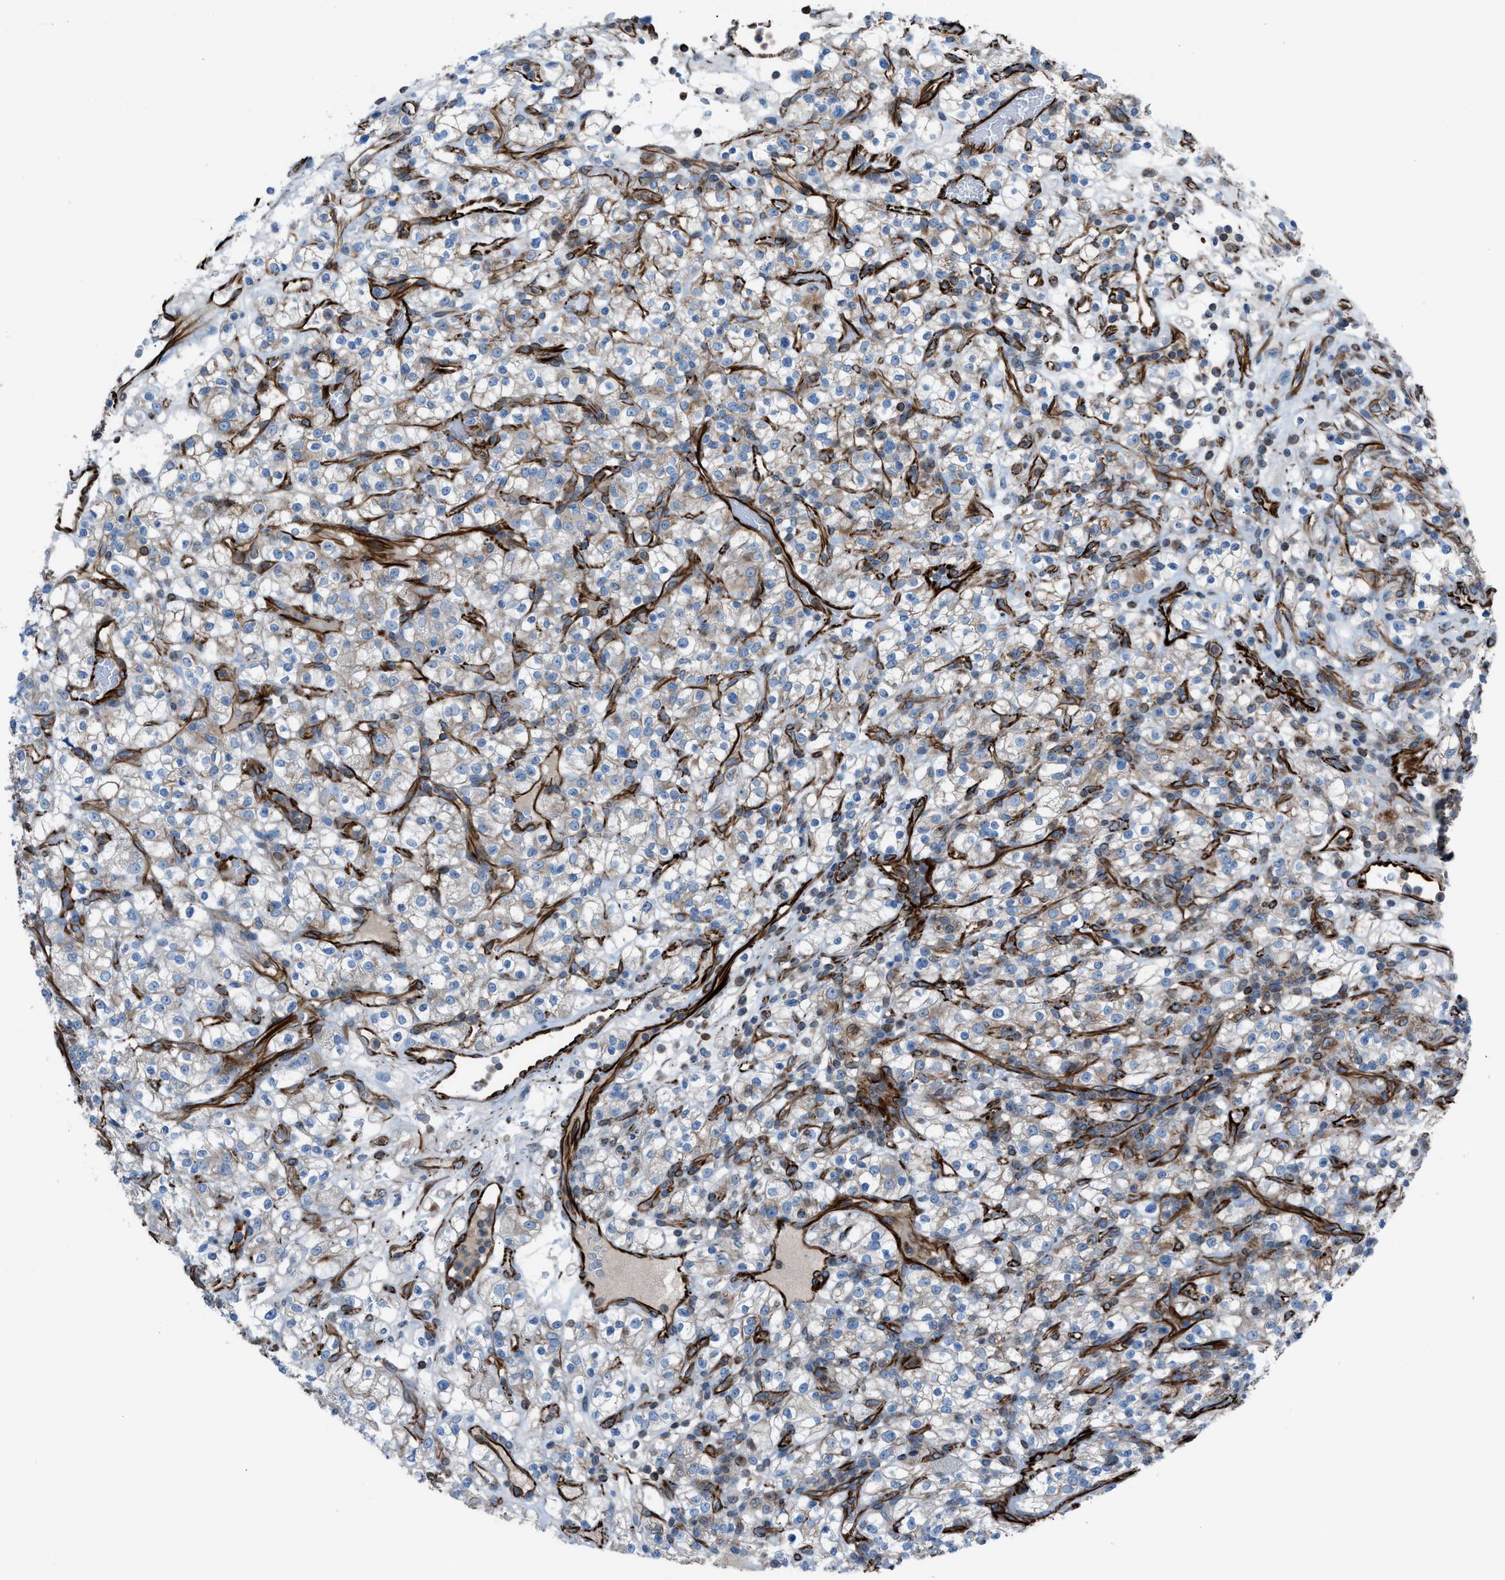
{"staining": {"intensity": "moderate", "quantity": "25%-75%", "location": "cytoplasmic/membranous"}, "tissue": "renal cancer", "cell_type": "Tumor cells", "image_type": "cancer", "snomed": [{"axis": "morphology", "description": "Normal tissue, NOS"}, {"axis": "morphology", "description": "Adenocarcinoma, NOS"}, {"axis": "topography", "description": "Kidney"}], "caption": "Renal cancer (adenocarcinoma) tissue exhibits moderate cytoplasmic/membranous staining in approximately 25%-75% of tumor cells", "gene": "CABP7", "patient": {"sex": "female", "age": 72}}